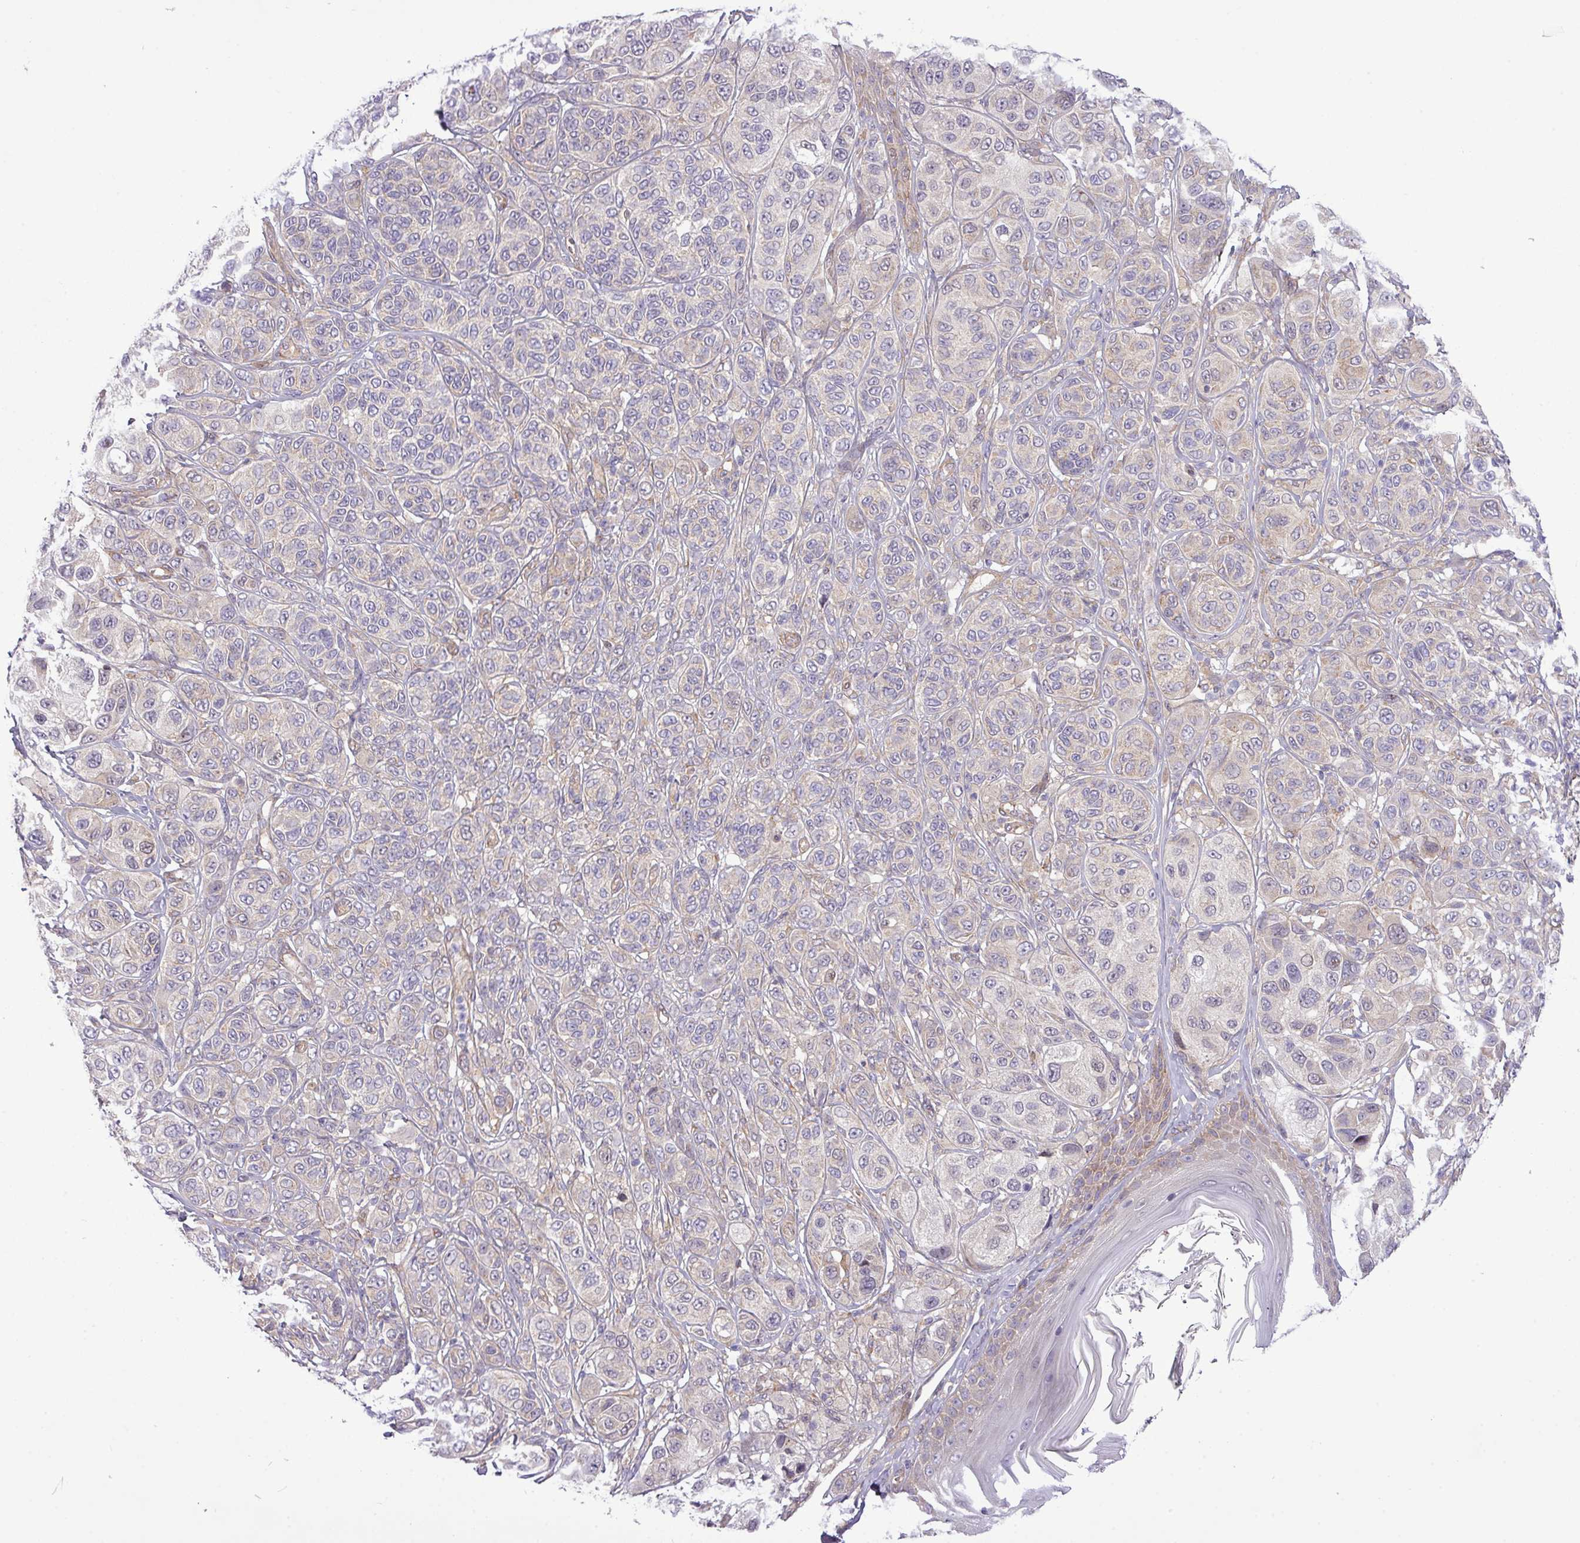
{"staining": {"intensity": "negative", "quantity": "none", "location": "none"}, "tissue": "melanoma", "cell_type": "Tumor cells", "image_type": "cancer", "snomed": [{"axis": "morphology", "description": "Malignant melanoma, NOS"}, {"axis": "topography", "description": "Skin"}], "caption": "A high-resolution image shows immunohistochemistry (IHC) staining of malignant melanoma, which exhibits no significant expression in tumor cells. (Brightfield microscopy of DAB (3,3'-diaminobenzidine) immunohistochemistry (IHC) at high magnification).", "gene": "FAM222B", "patient": {"sex": "male", "age": 42}}